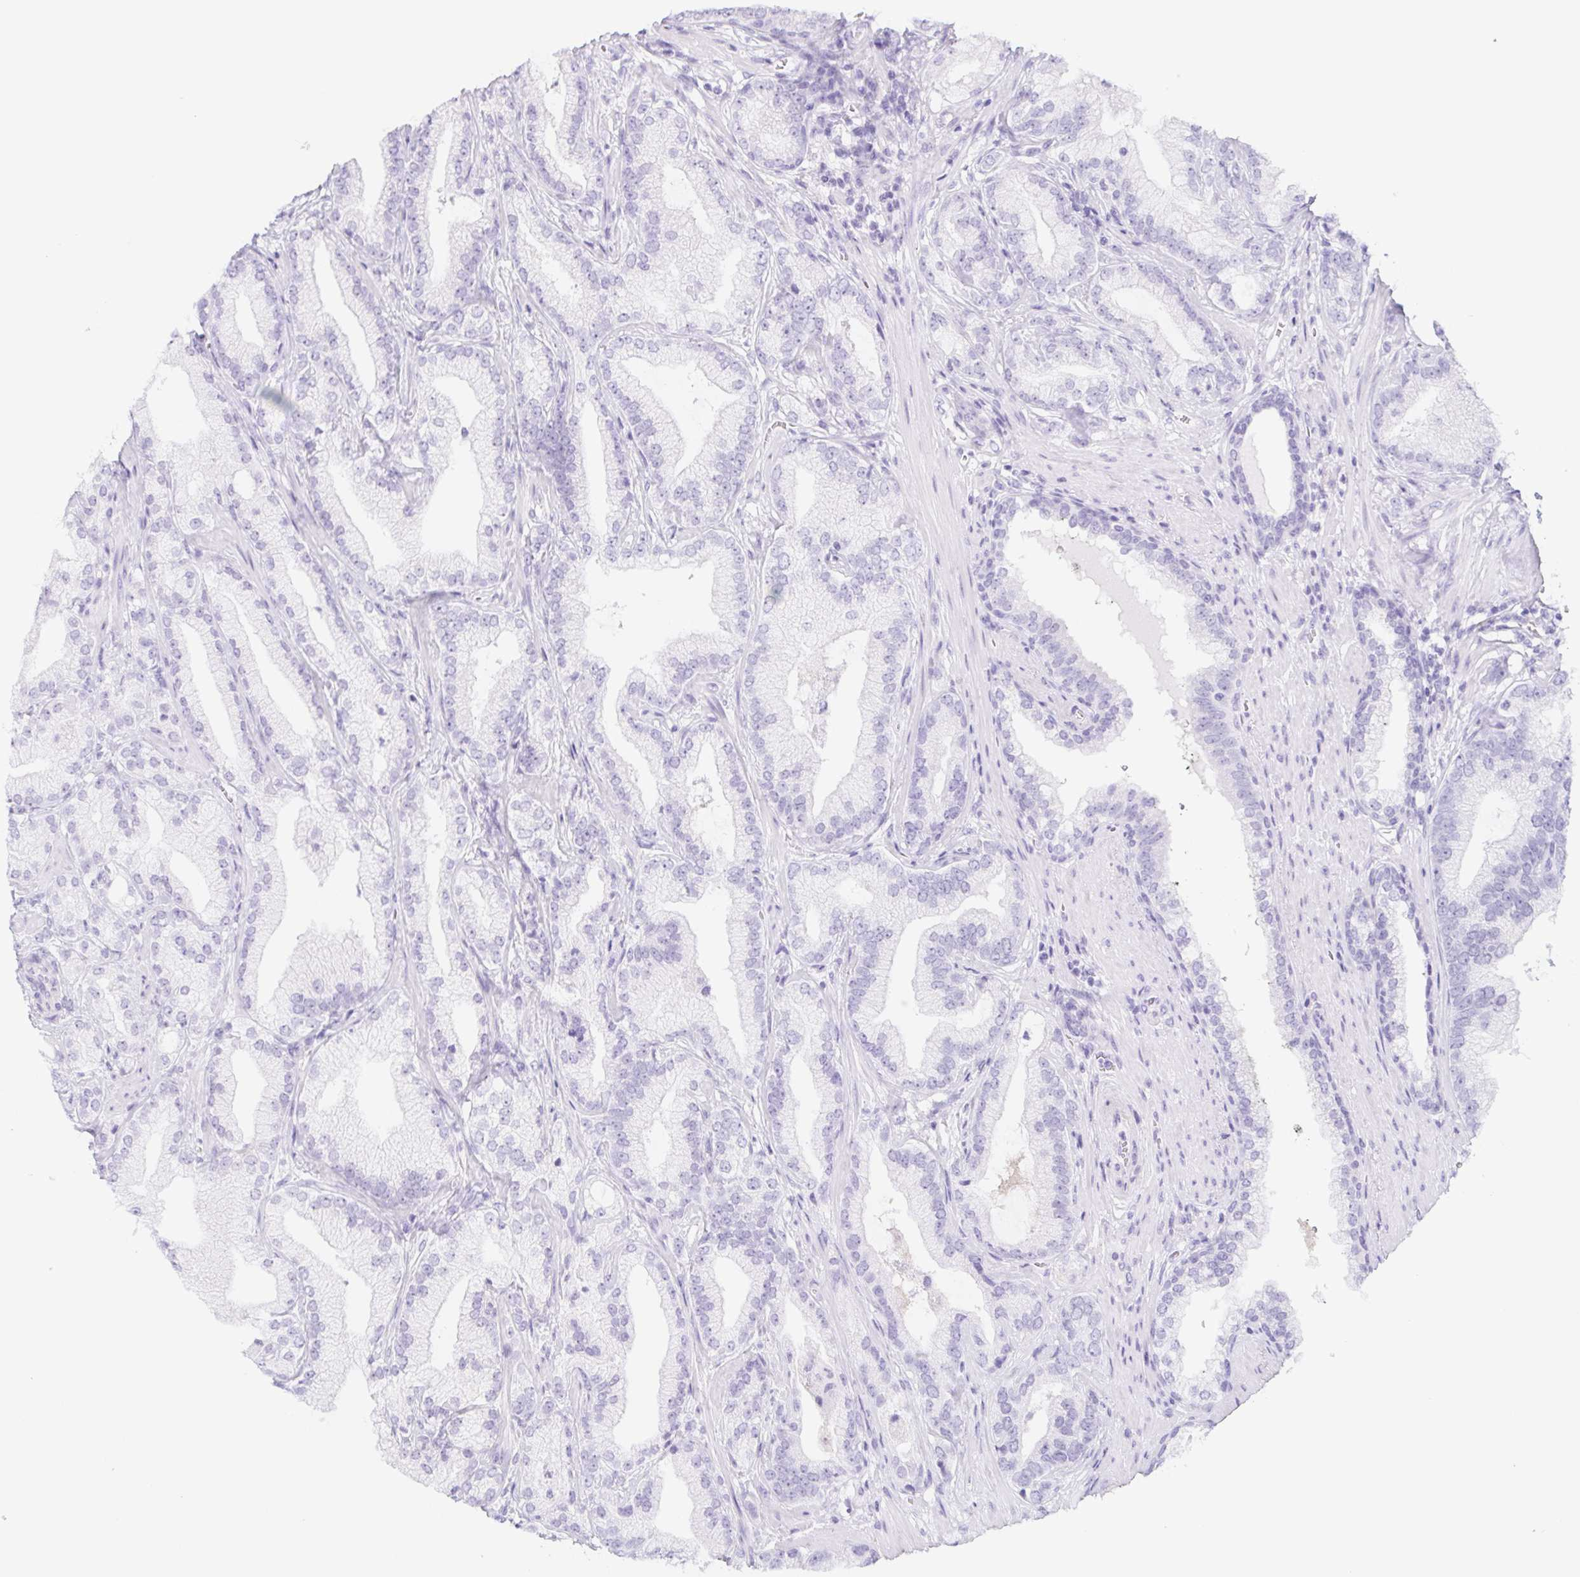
{"staining": {"intensity": "negative", "quantity": "none", "location": "none"}, "tissue": "prostate cancer", "cell_type": "Tumor cells", "image_type": "cancer", "snomed": [{"axis": "morphology", "description": "Adenocarcinoma, Low grade"}, {"axis": "topography", "description": "Prostate"}], "caption": "Tumor cells are negative for protein expression in human prostate low-grade adenocarcinoma.", "gene": "CYP21A2", "patient": {"sex": "male", "age": 62}}